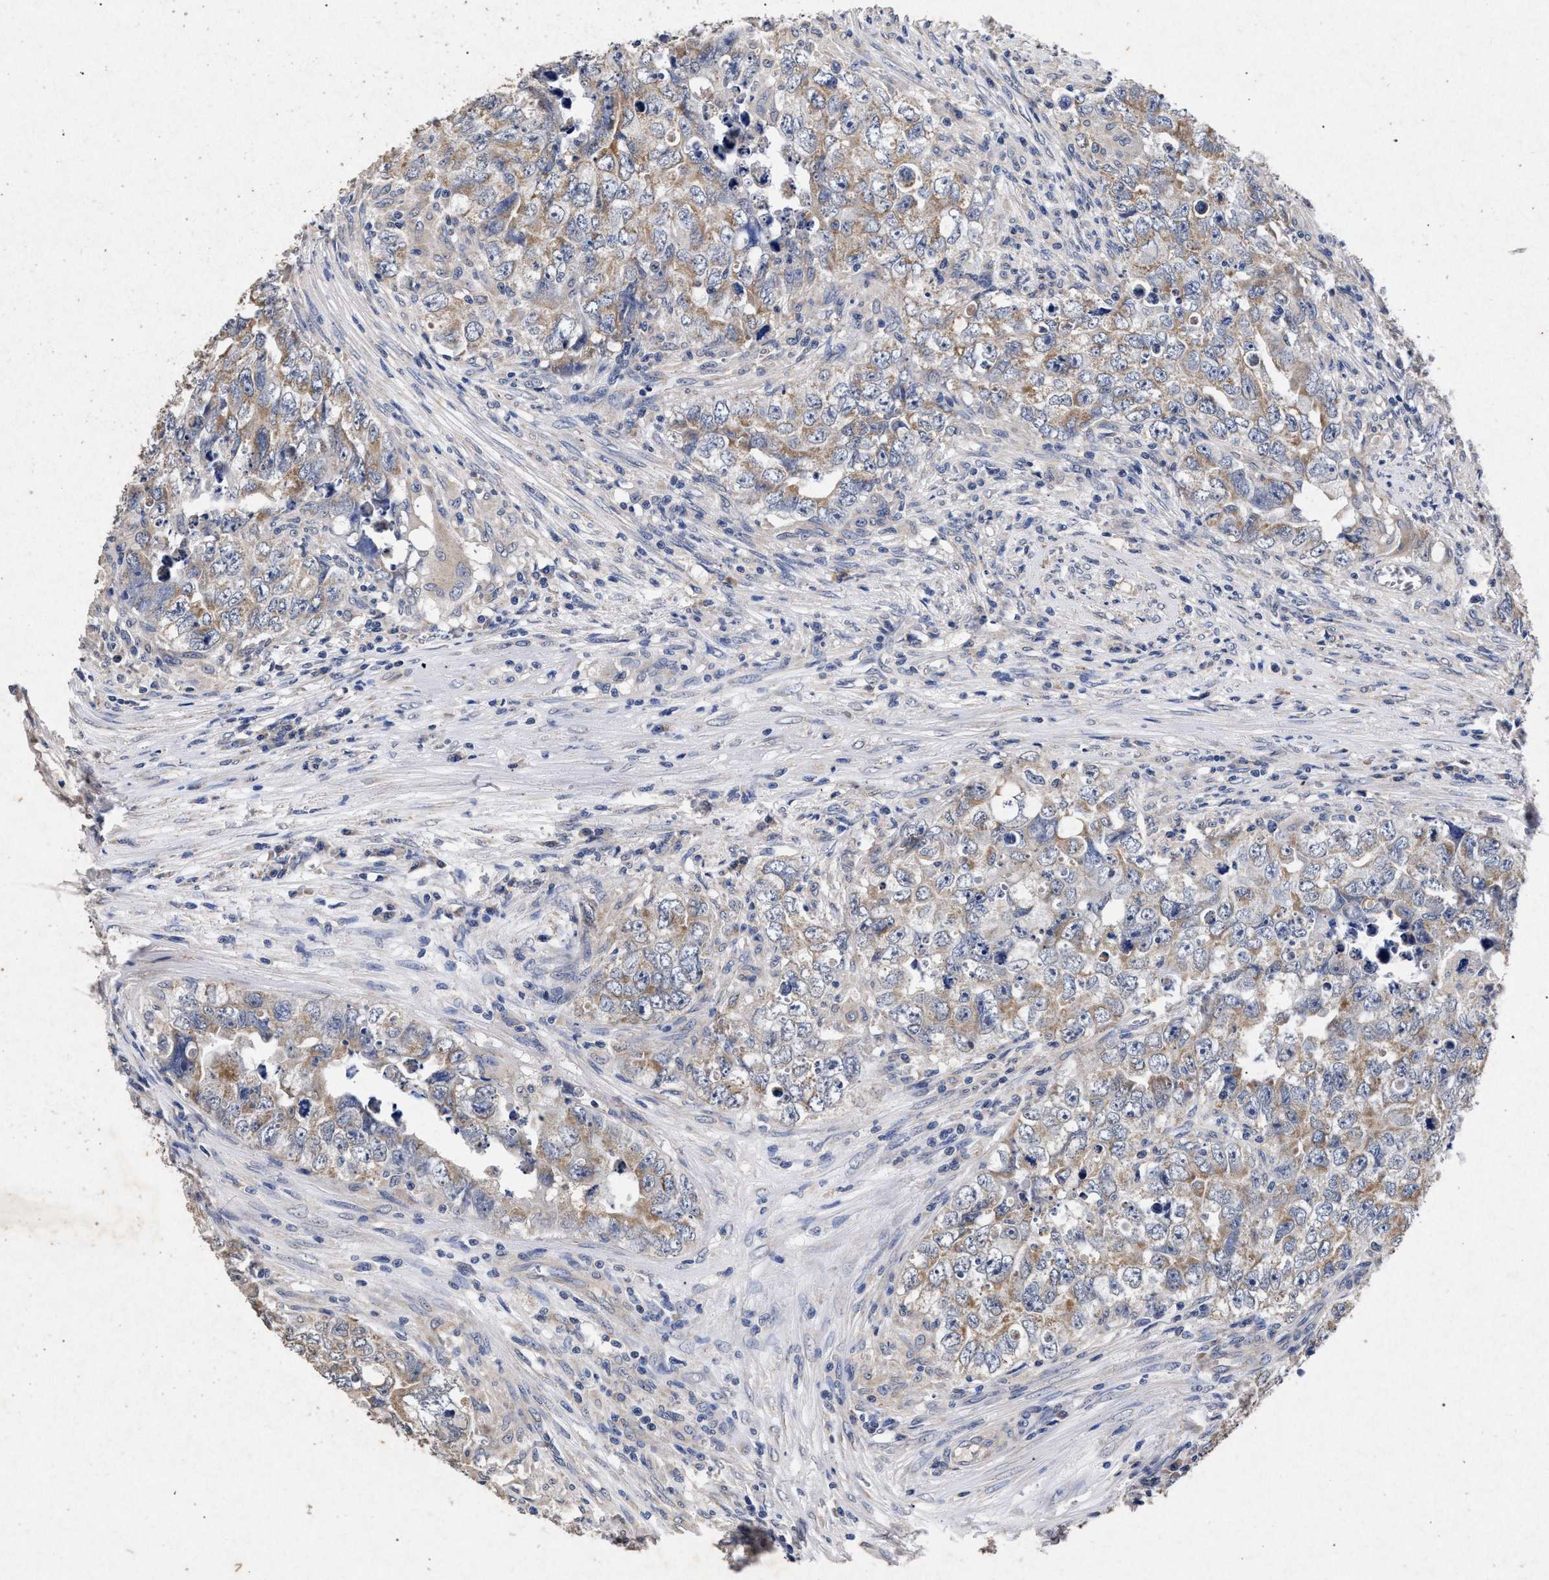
{"staining": {"intensity": "weak", "quantity": ">75%", "location": "cytoplasmic/membranous"}, "tissue": "testis cancer", "cell_type": "Tumor cells", "image_type": "cancer", "snomed": [{"axis": "morphology", "description": "Seminoma, NOS"}, {"axis": "morphology", "description": "Carcinoma, Embryonal, NOS"}, {"axis": "topography", "description": "Testis"}], "caption": "High-power microscopy captured an IHC photomicrograph of testis seminoma, revealing weak cytoplasmic/membranous staining in about >75% of tumor cells.", "gene": "ATP1A2", "patient": {"sex": "male", "age": 43}}